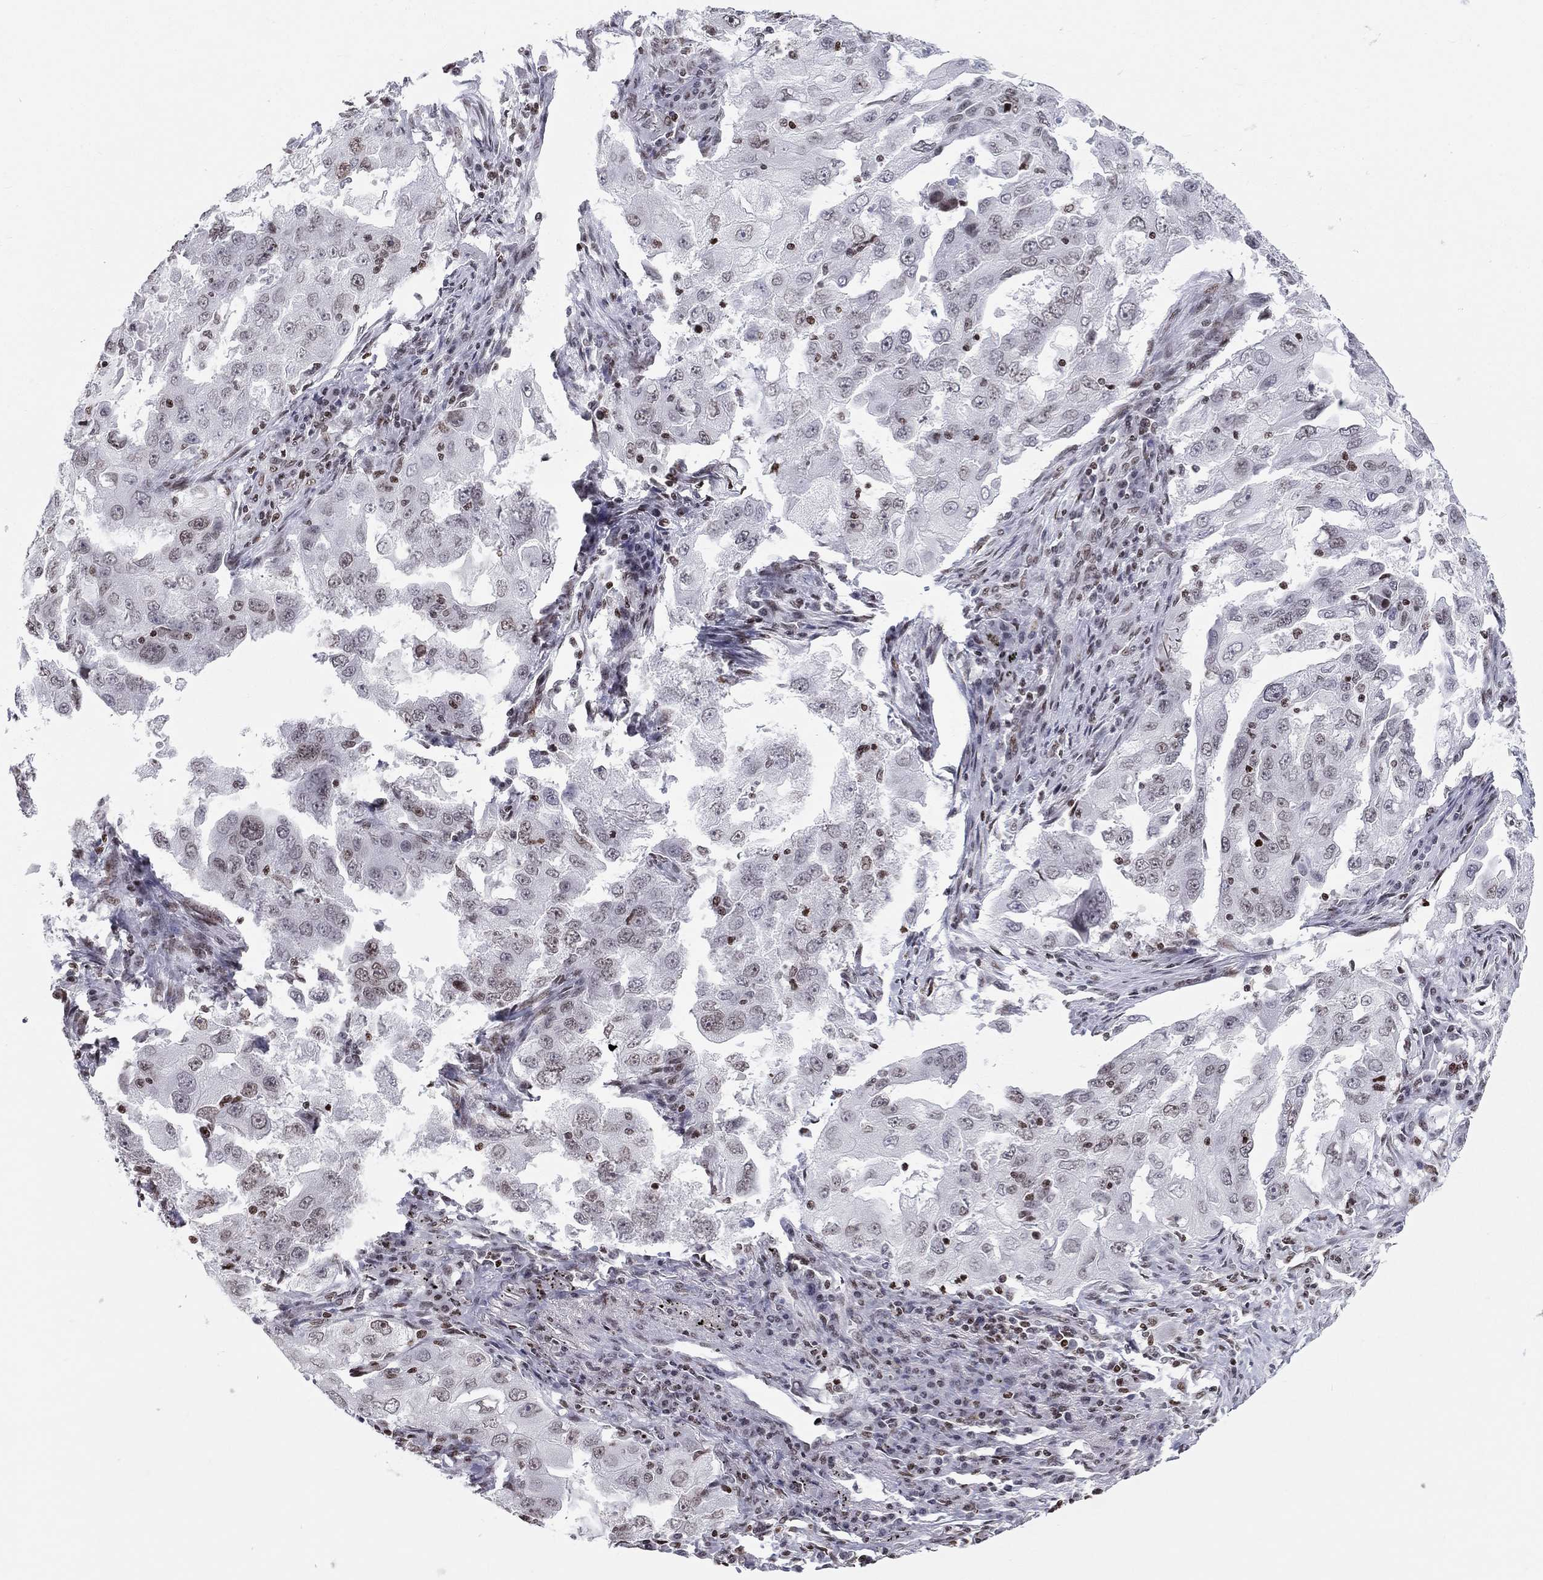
{"staining": {"intensity": "negative", "quantity": "none", "location": "none"}, "tissue": "lung cancer", "cell_type": "Tumor cells", "image_type": "cancer", "snomed": [{"axis": "morphology", "description": "Adenocarcinoma, NOS"}, {"axis": "topography", "description": "Lung"}], "caption": "Immunohistochemistry micrograph of neoplastic tissue: lung cancer stained with DAB displays no significant protein staining in tumor cells.", "gene": "H2AX", "patient": {"sex": "female", "age": 61}}